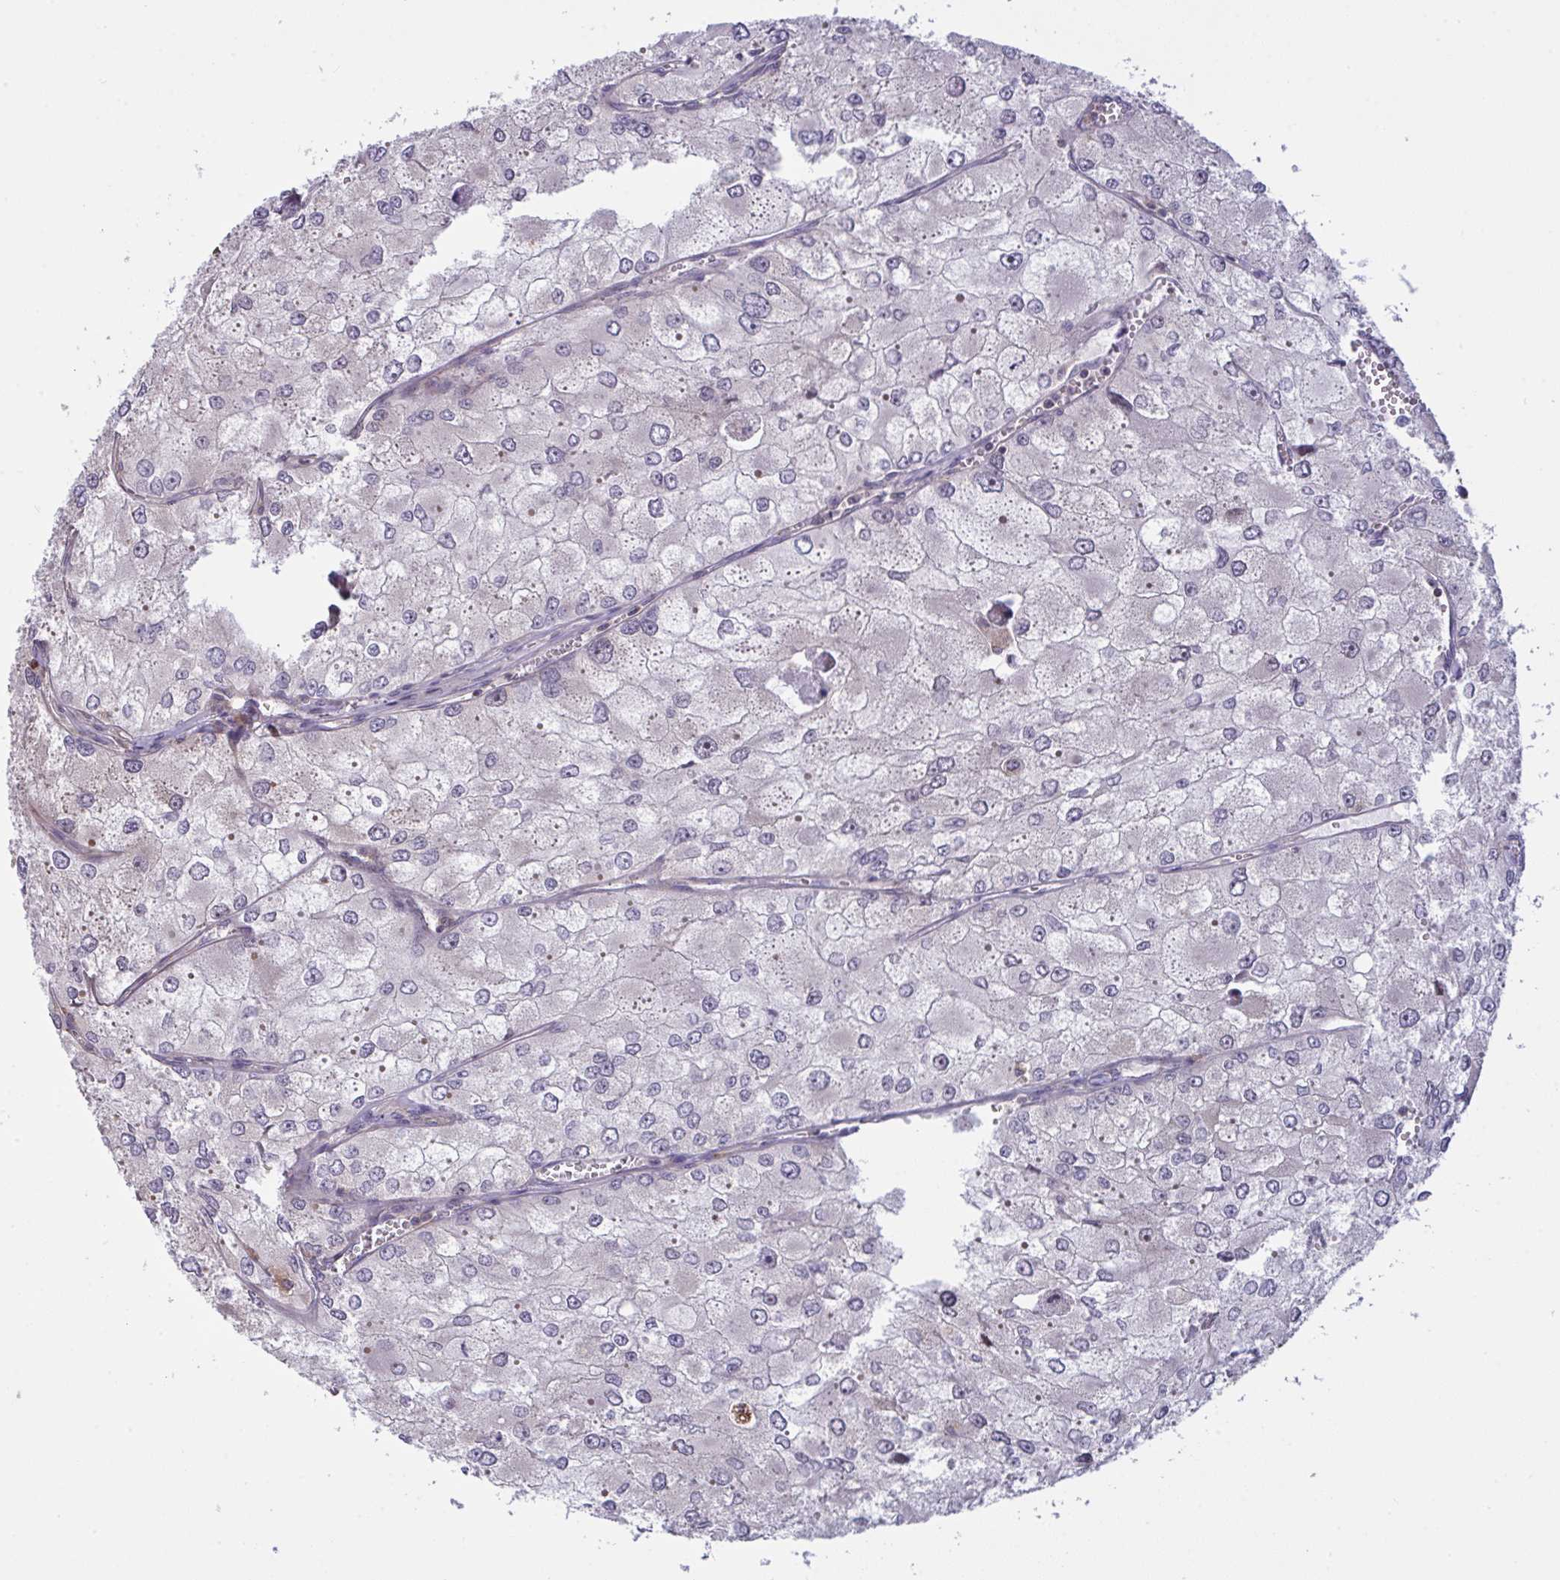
{"staining": {"intensity": "negative", "quantity": "none", "location": "none"}, "tissue": "renal cancer", "cell_type": "Tumor cells", "image_type": "cancer", "snomed": [{"axis": "morphology", "description": "Adenocarcinoma, NOS"}, {"axis": "topography", "description": "Kidney"}], "caption": "This histopathology image is of renal cancer stained with IHC to label a protein in brown with the nuclei are counter-stained blue. There is no staining in tumor cells.", "gene": "MICOS10", "patient": {"sex": "female", "age": 70}}